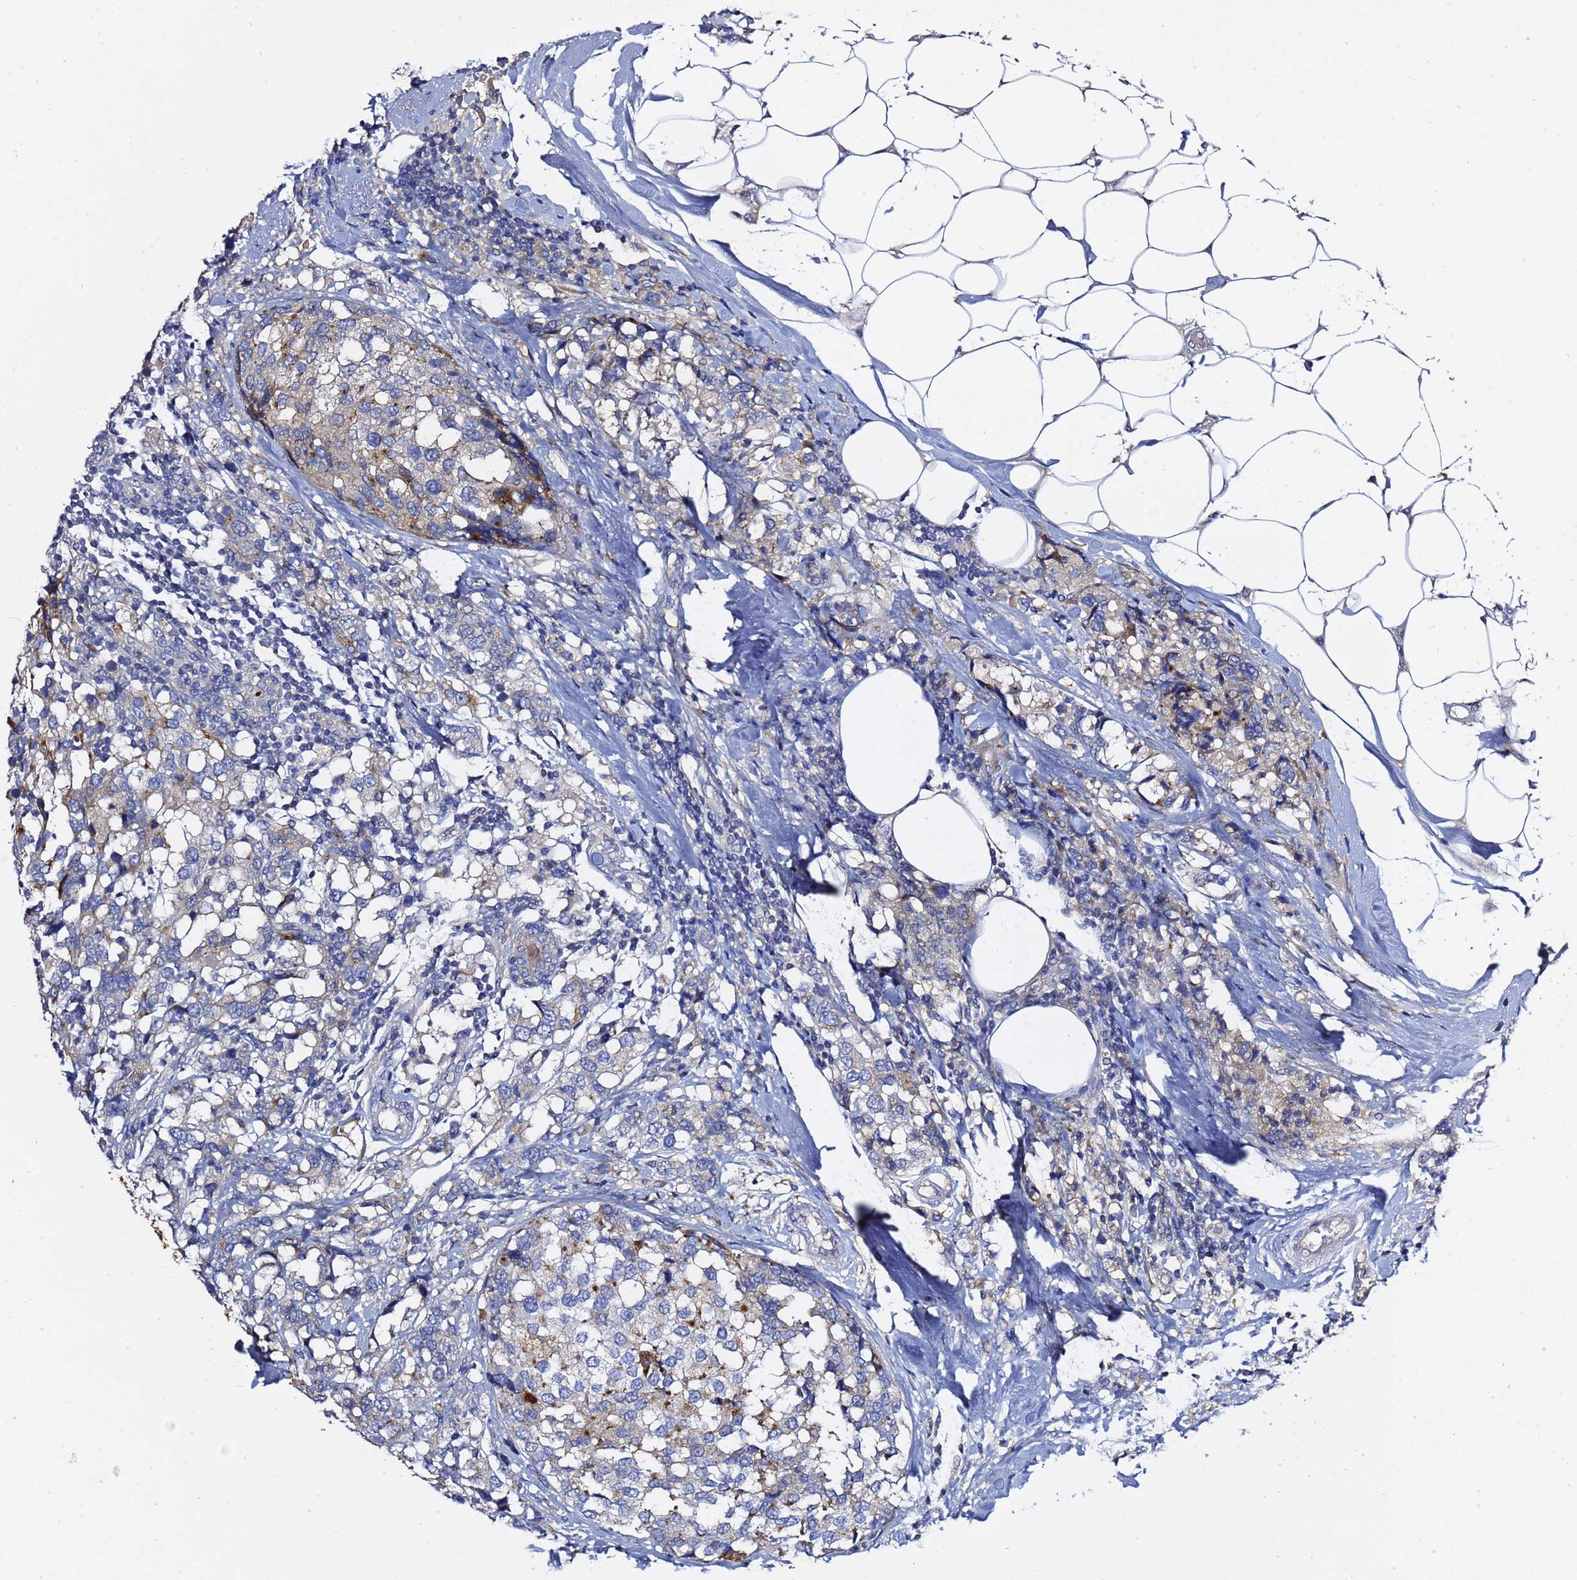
{"staining": {"intensity": "weak", "quantity": "<25%", "location": "cytoplasmic/membranous"}, "tissue": "breast cancer", "cell_type": "Tumor cells", "image_type": "cancer", "snomed": [{"axis": "morphology", "description": "Lobular carcinoma"}, {"axis": "topography", "description": "Breast"}], "caption": "A photomicrograph of human breast cancer (lobular carcinoma) is negative for staining in tumor cells.", "gene": "NAT2", "patient": {"sex": "female", "age": 59}}